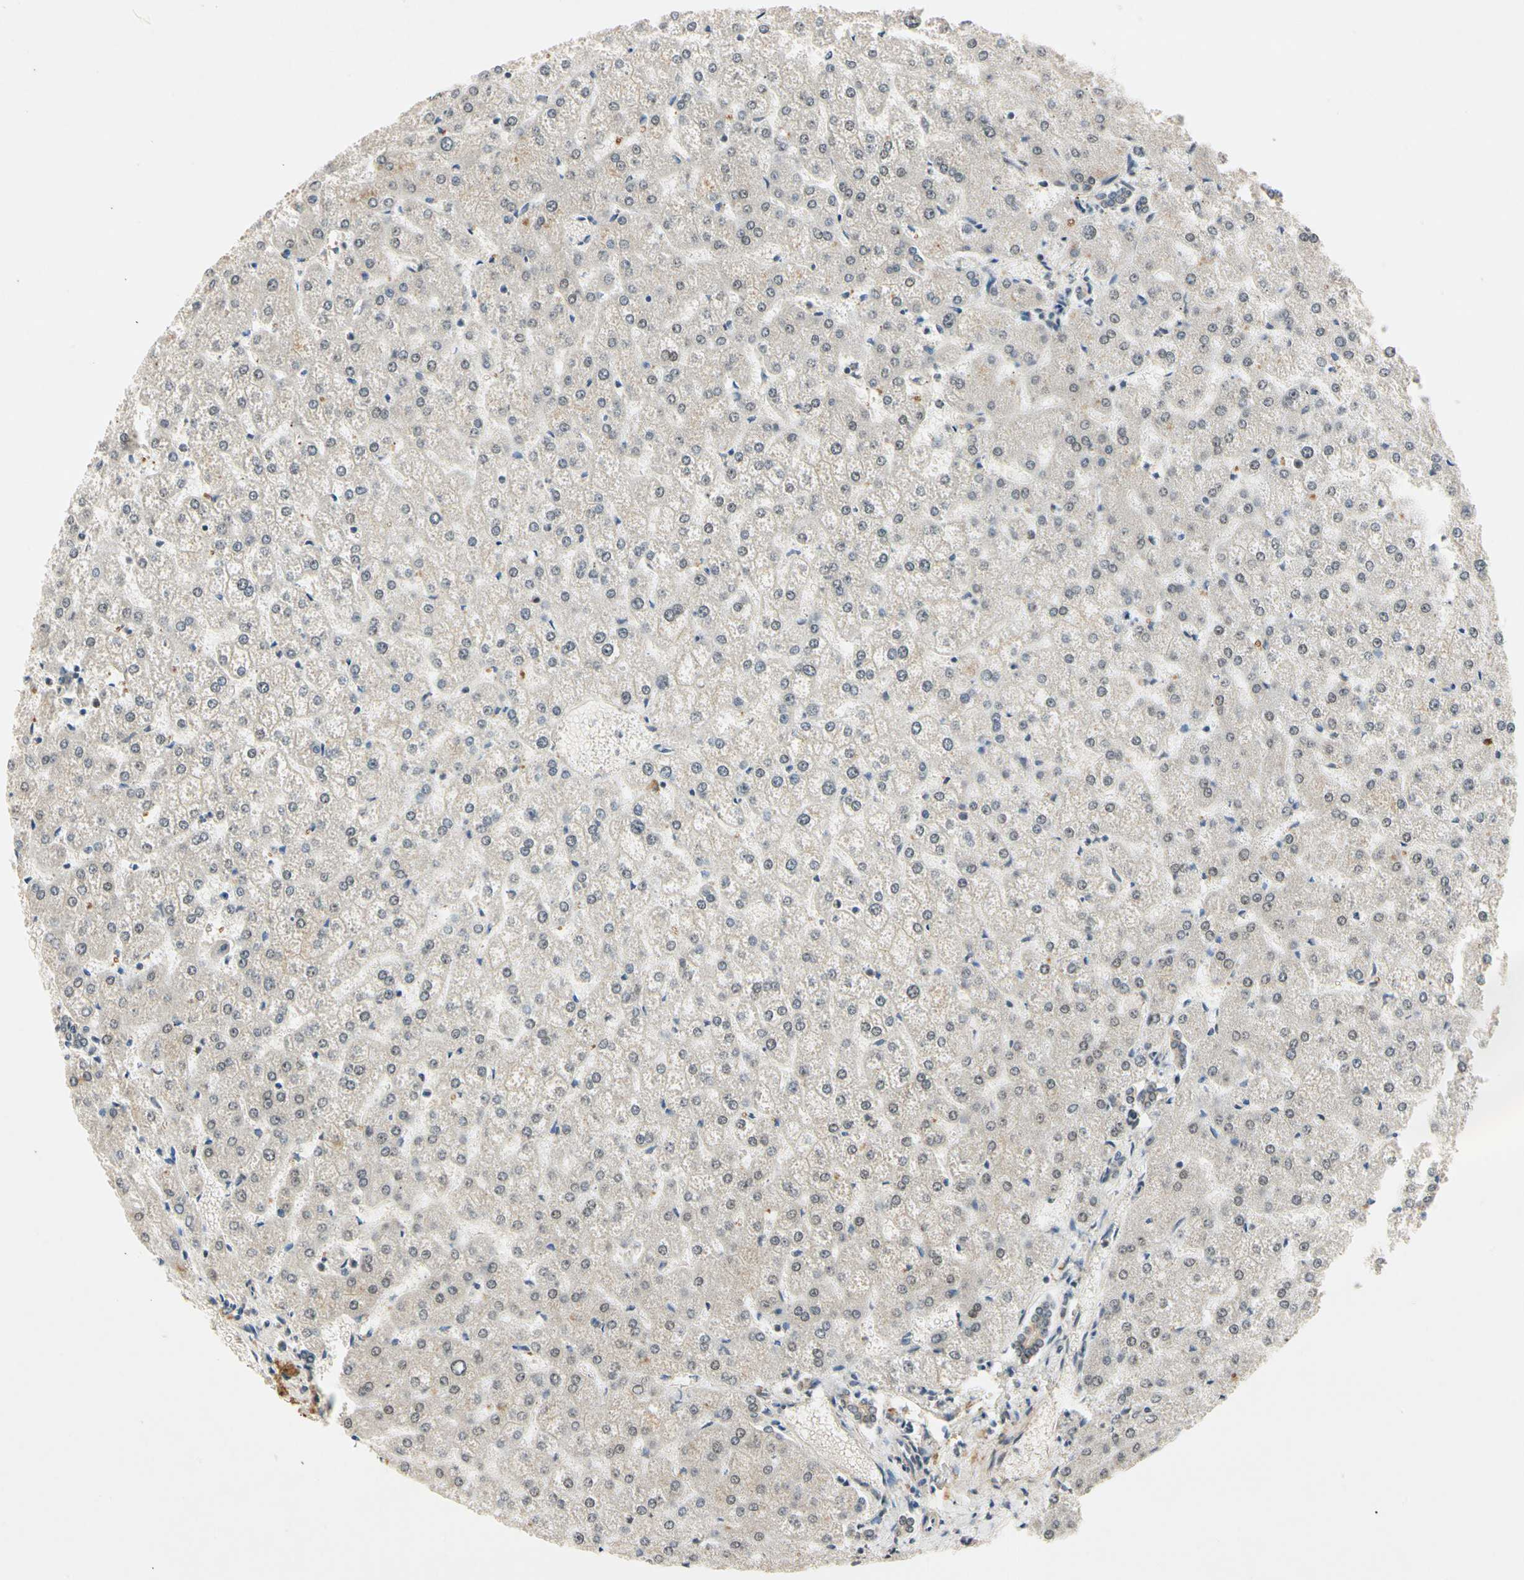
{"staining": {"intensity": "negative", "quantity": "none", "location": "none"}, "tissue": "liver", "cell_type": "Cholangiocytes", "image_type": "normal", "snomed": [{"axis": "morphology", "description": "Normal tissue, NOS"}, {"axis": "topography", "description": "Liver"}], "caption": "An image of human liver is negative for staining in cholangiocytes. (Stains: DAB (3,3'-diaminobenzidine) IHC with hematoxylin counter stain, Microscopy: brightfield microscopy at high magnification).", "gene": "RIOX2", "patient": {"sex": "female", "age": 32}}